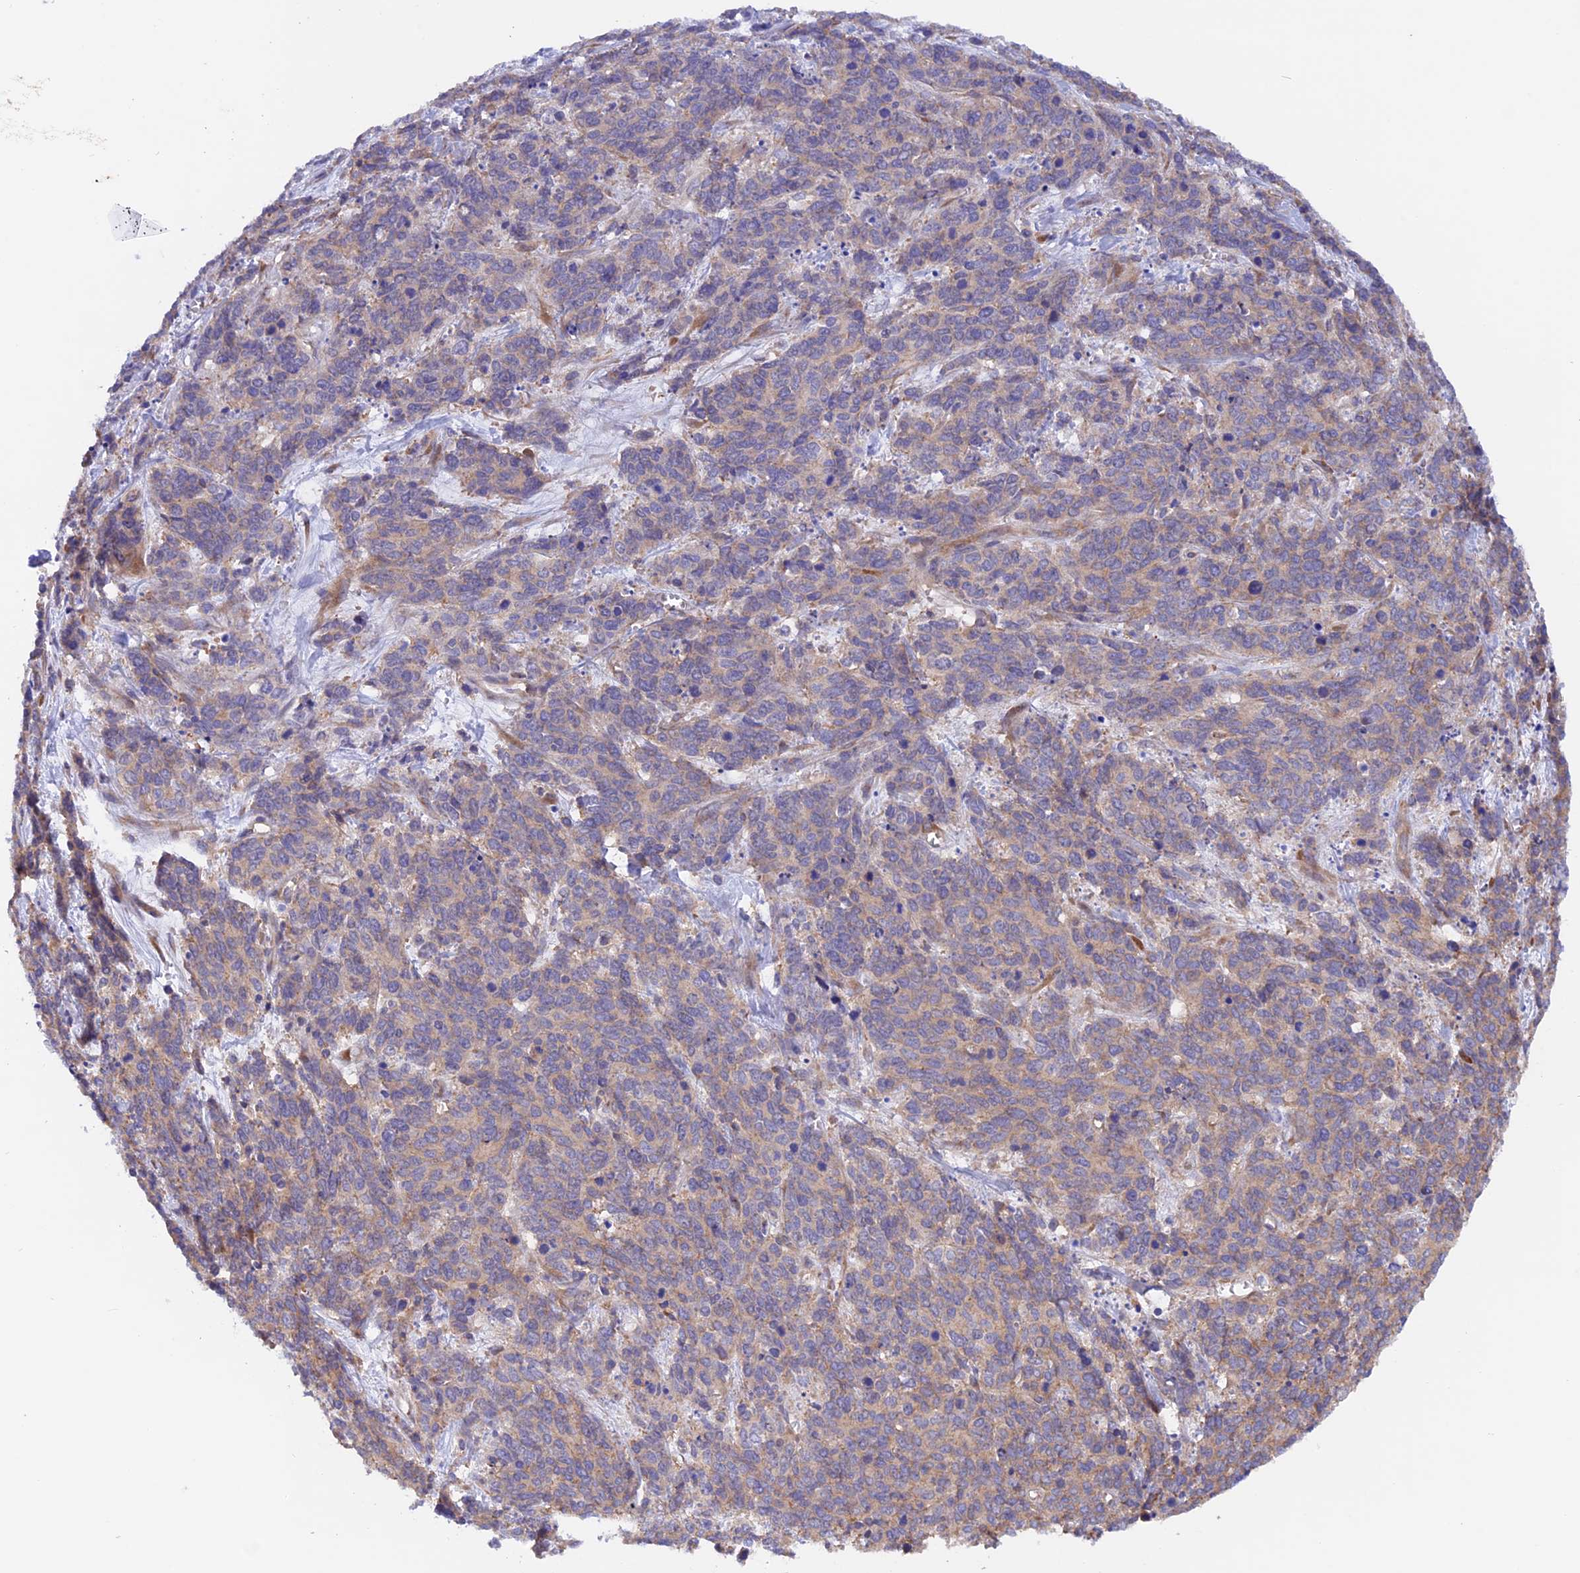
{"staining": {"intensity": "weak", "quantity": "25%-75%", "location": "cytoplasmic/membranous"}, "tissue": "cervical cancer", "cell_type": "Tumor cells", "image_type": "cancer", "snomed": [{"axis": "morphology", "description": "Squamous cell carcinoma, NOS"}, {"axis": "topography", "description": "Cervix"}], "caption": "Immunohistochemistry (IHC) (DAB (3,3'-diaminobenzidine)) staining of squamous cell carcinoma (cervical) displays weak cytoplasmic/membranous protein staining in approximately 25%-75% of tumor cells.", "gene": "HYCC1", "patient": {"sex": "female", "age": 60}}